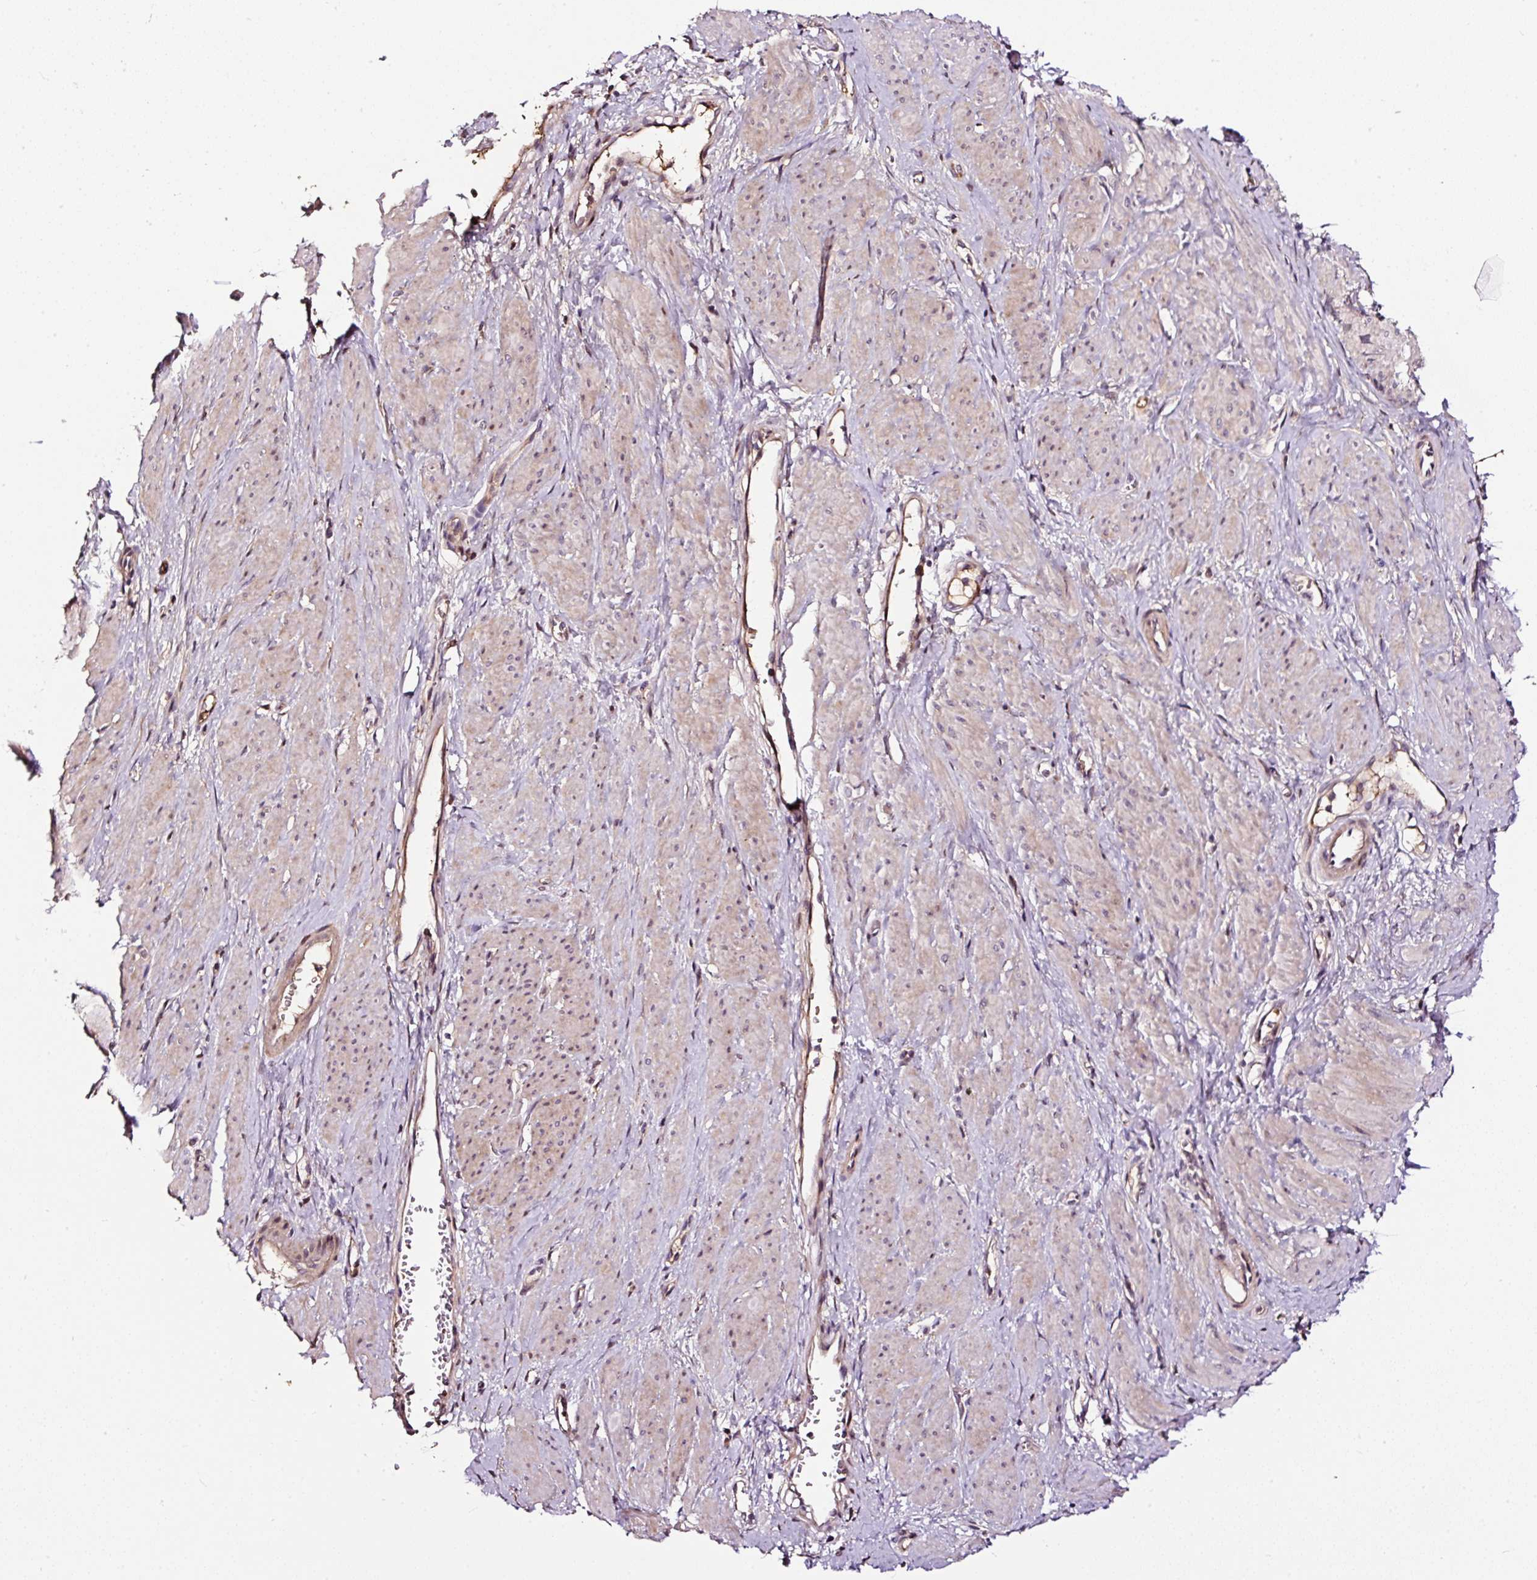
{"staining": {"intensity": "weak", "quantity": "<25%", "location": "cytoplasmic/membranous"}, "tissue": "smooth muscle", "cell_type": "Smooth muscle cells", "image_type": "normal", "snomed": [{"axis": "morphology", "description": "Normal tissue, NOS"}, {"axis": "topography", "description": "Smooth muscle"}, {"axis": "topography", "description": "Uterus"}], "caption": "IHC image of normal smooth muscle stained for a protein (brown), which demonstrates no expression in smooth muscle cells.", "gene": "LRRC24", "patient": {"sex": "female", "age": 39}}